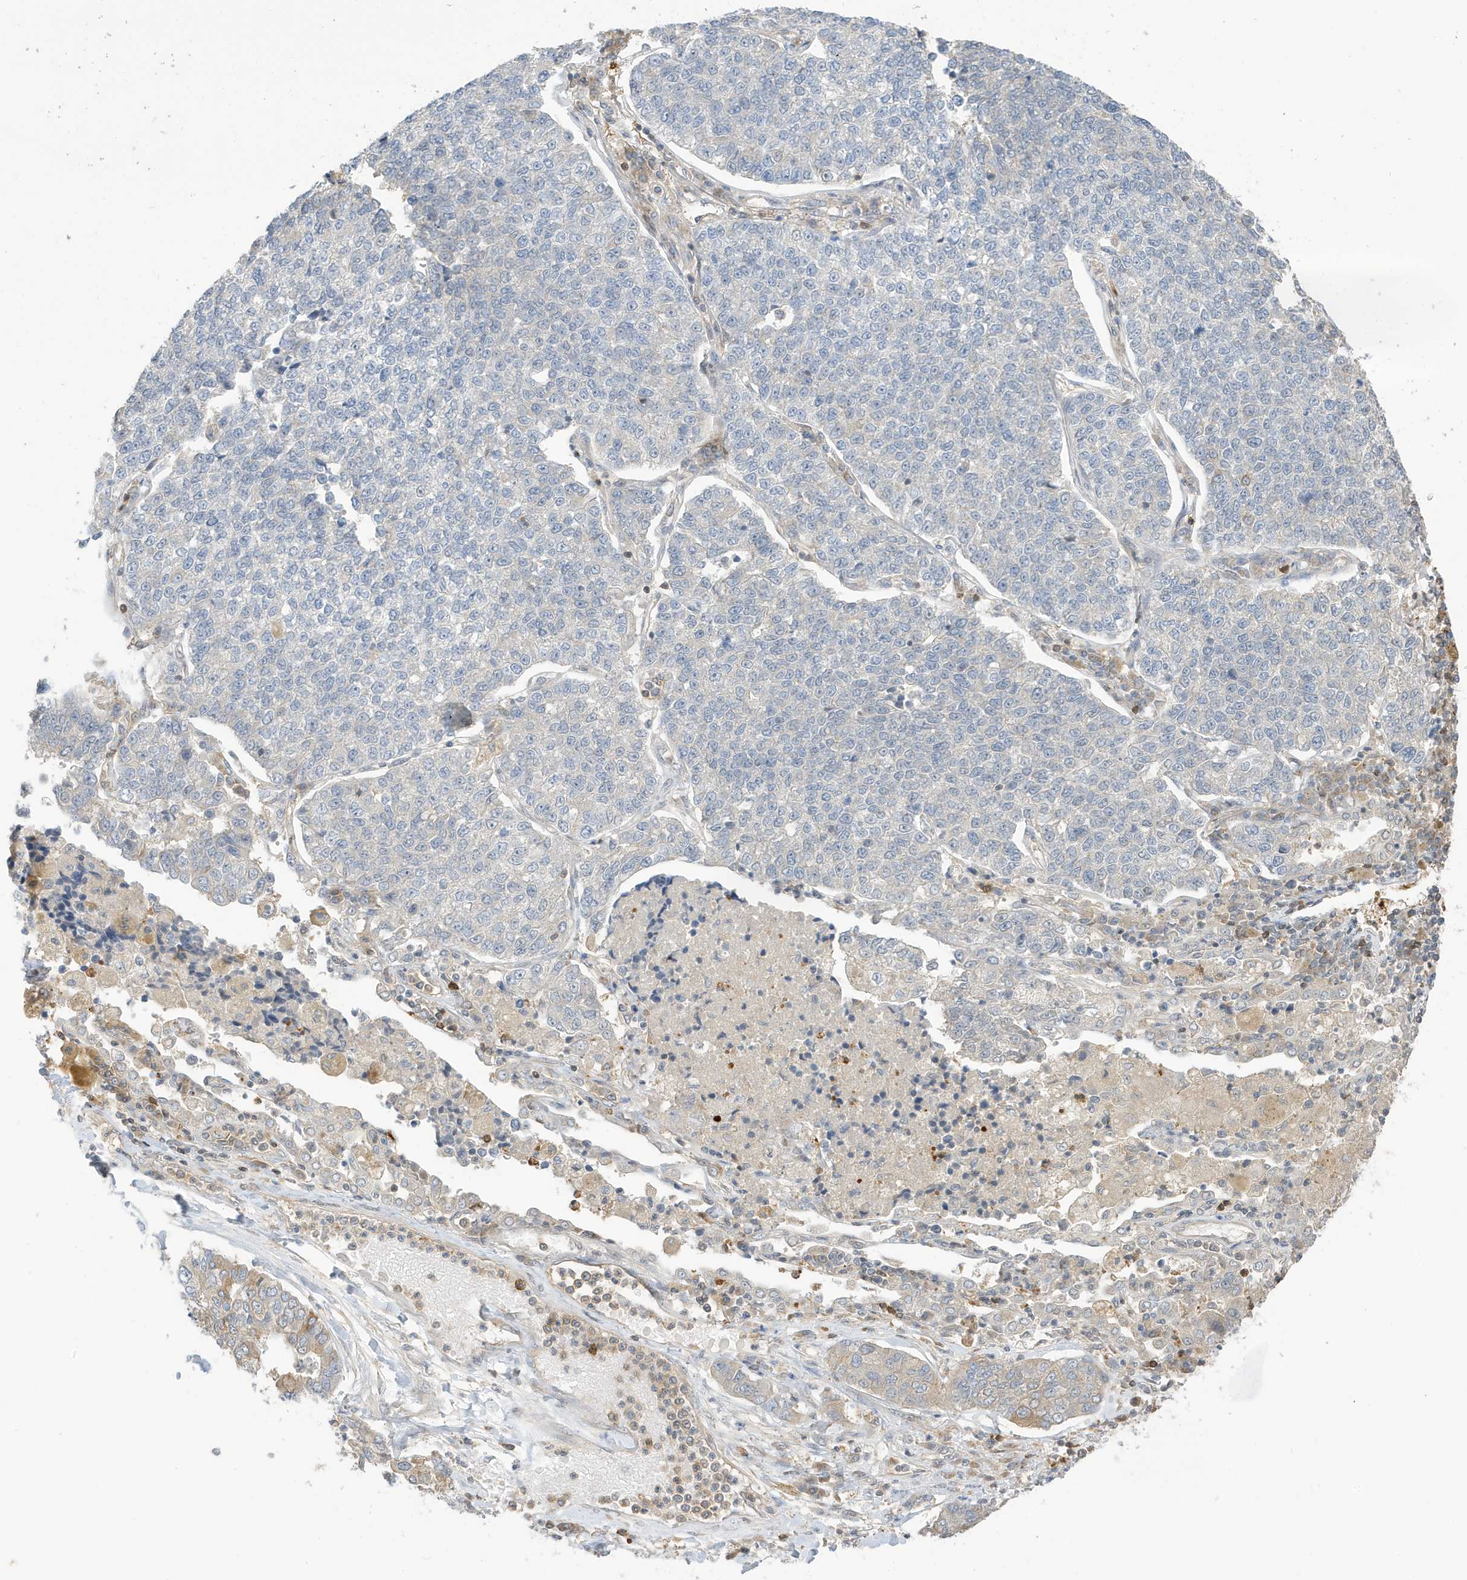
{"staining": {"intensity": "negative", "quantity": "none", "location": "none"}, "tissue": "lung cancer", "cell_type": "Tumor cells", "image_type": "cancer", "snomed": [{"axis": "morphology", "description": "Adenocarcinoma, NOS"}, {"axis": "topography", "description": "Lung"}], "caption": "Immunohistochemistry (IHC) of lung adenocarcinoma displays no expression in tumor cells. (Immunohistochemistry, brightfield microscopy, high magnification).", "gene": "TAB3", "patient": {"sex": "male", "age": 49}}